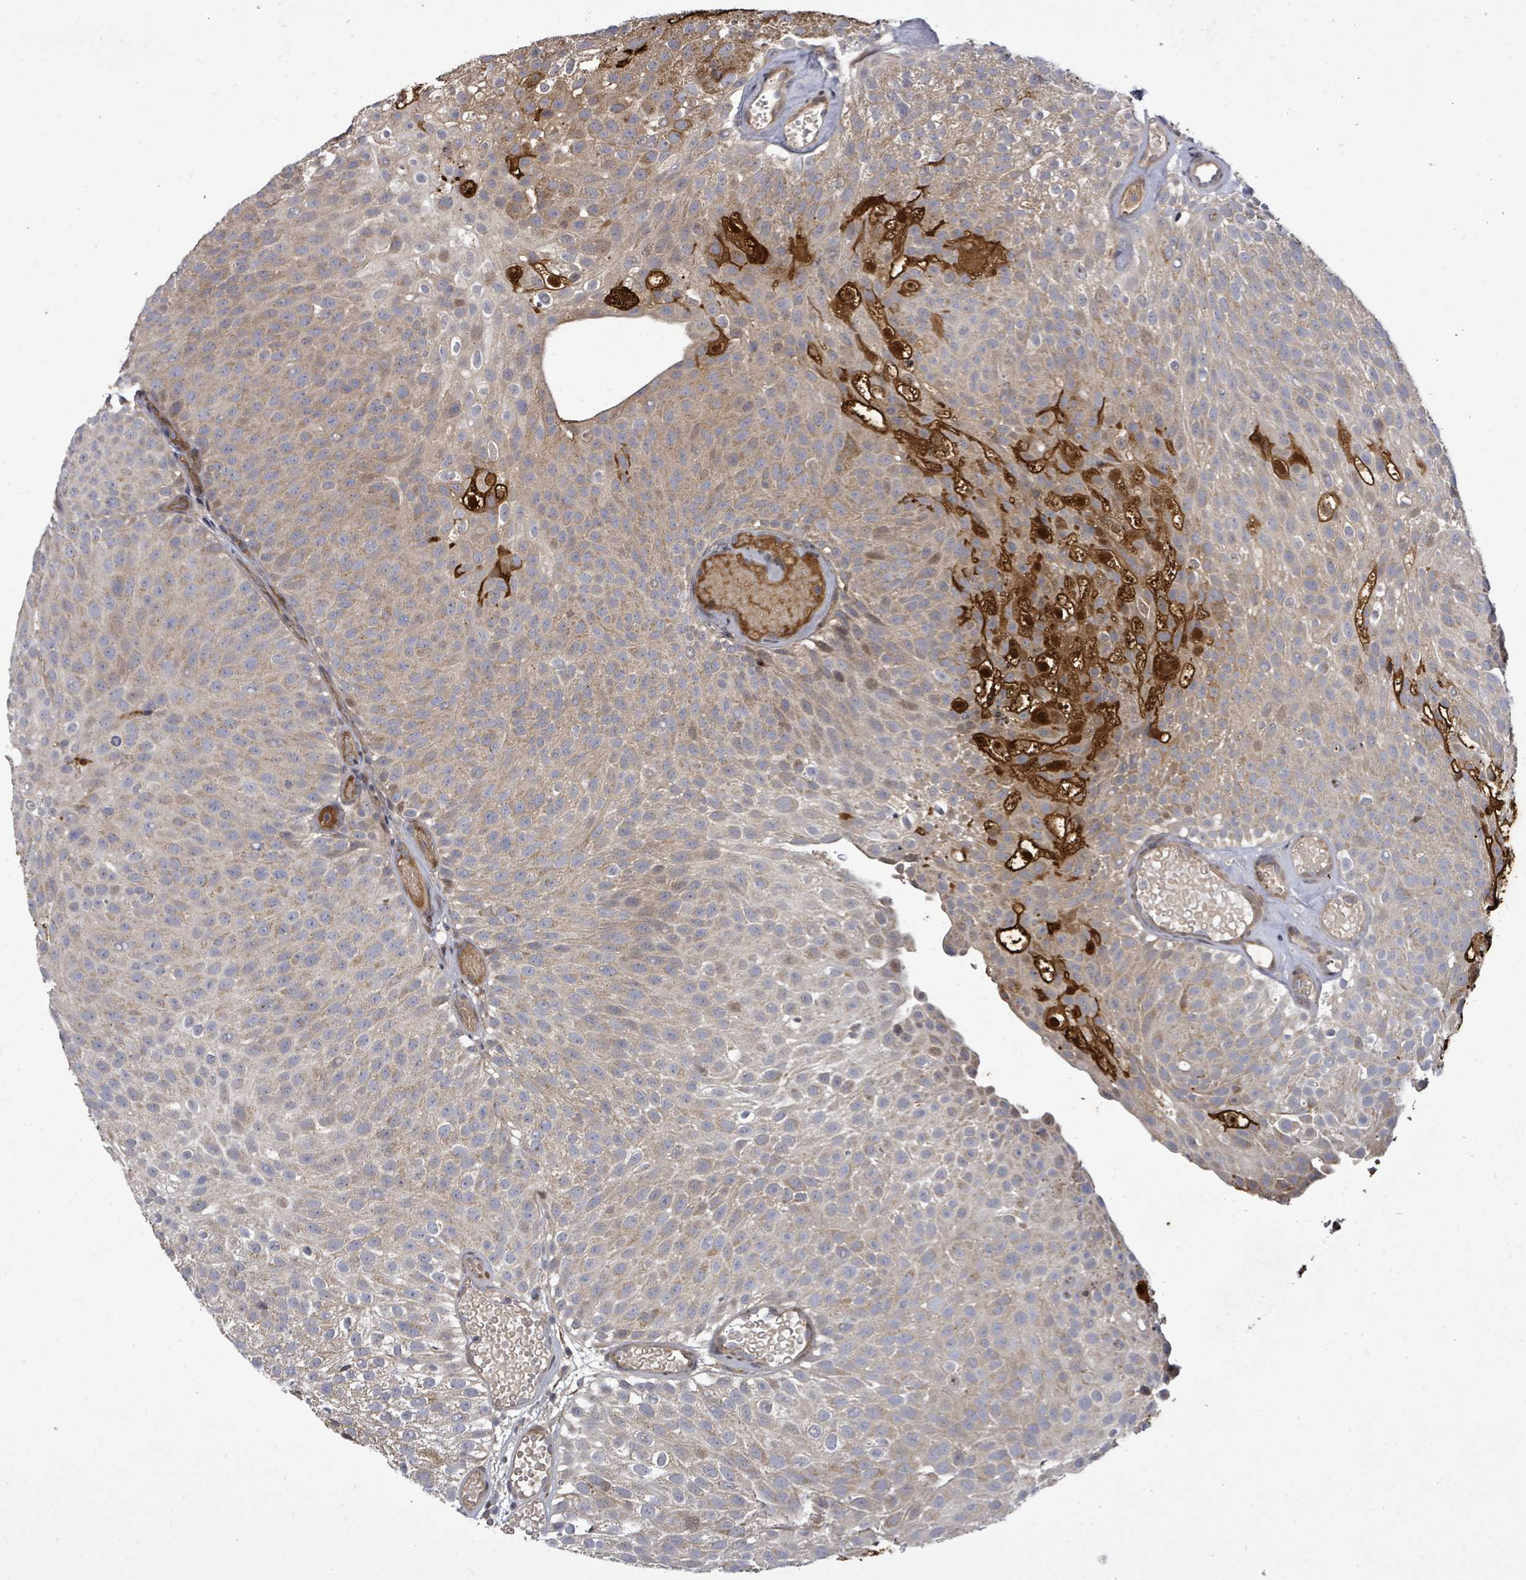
{"staining": {"intensity": "weak", "quantity": "<25%", "location": "cytoplasmic/membranous,nuclear"}, "tissue": "urothelial cancer", "cell_type": "Tumor cells", "image_type": "cancer", "snomed": [{"axis": "morphology", "description": "Urothelial carcinoma, Low grade"}, {"axis": "topography", "description": "Urinary bladder"}], "caption": "There is no significant expression in tumor cells of urothelial carcinoma (low-grade).", "gene": "KRTAP27-1", "patient": {"sex": "male", "age": 78}}